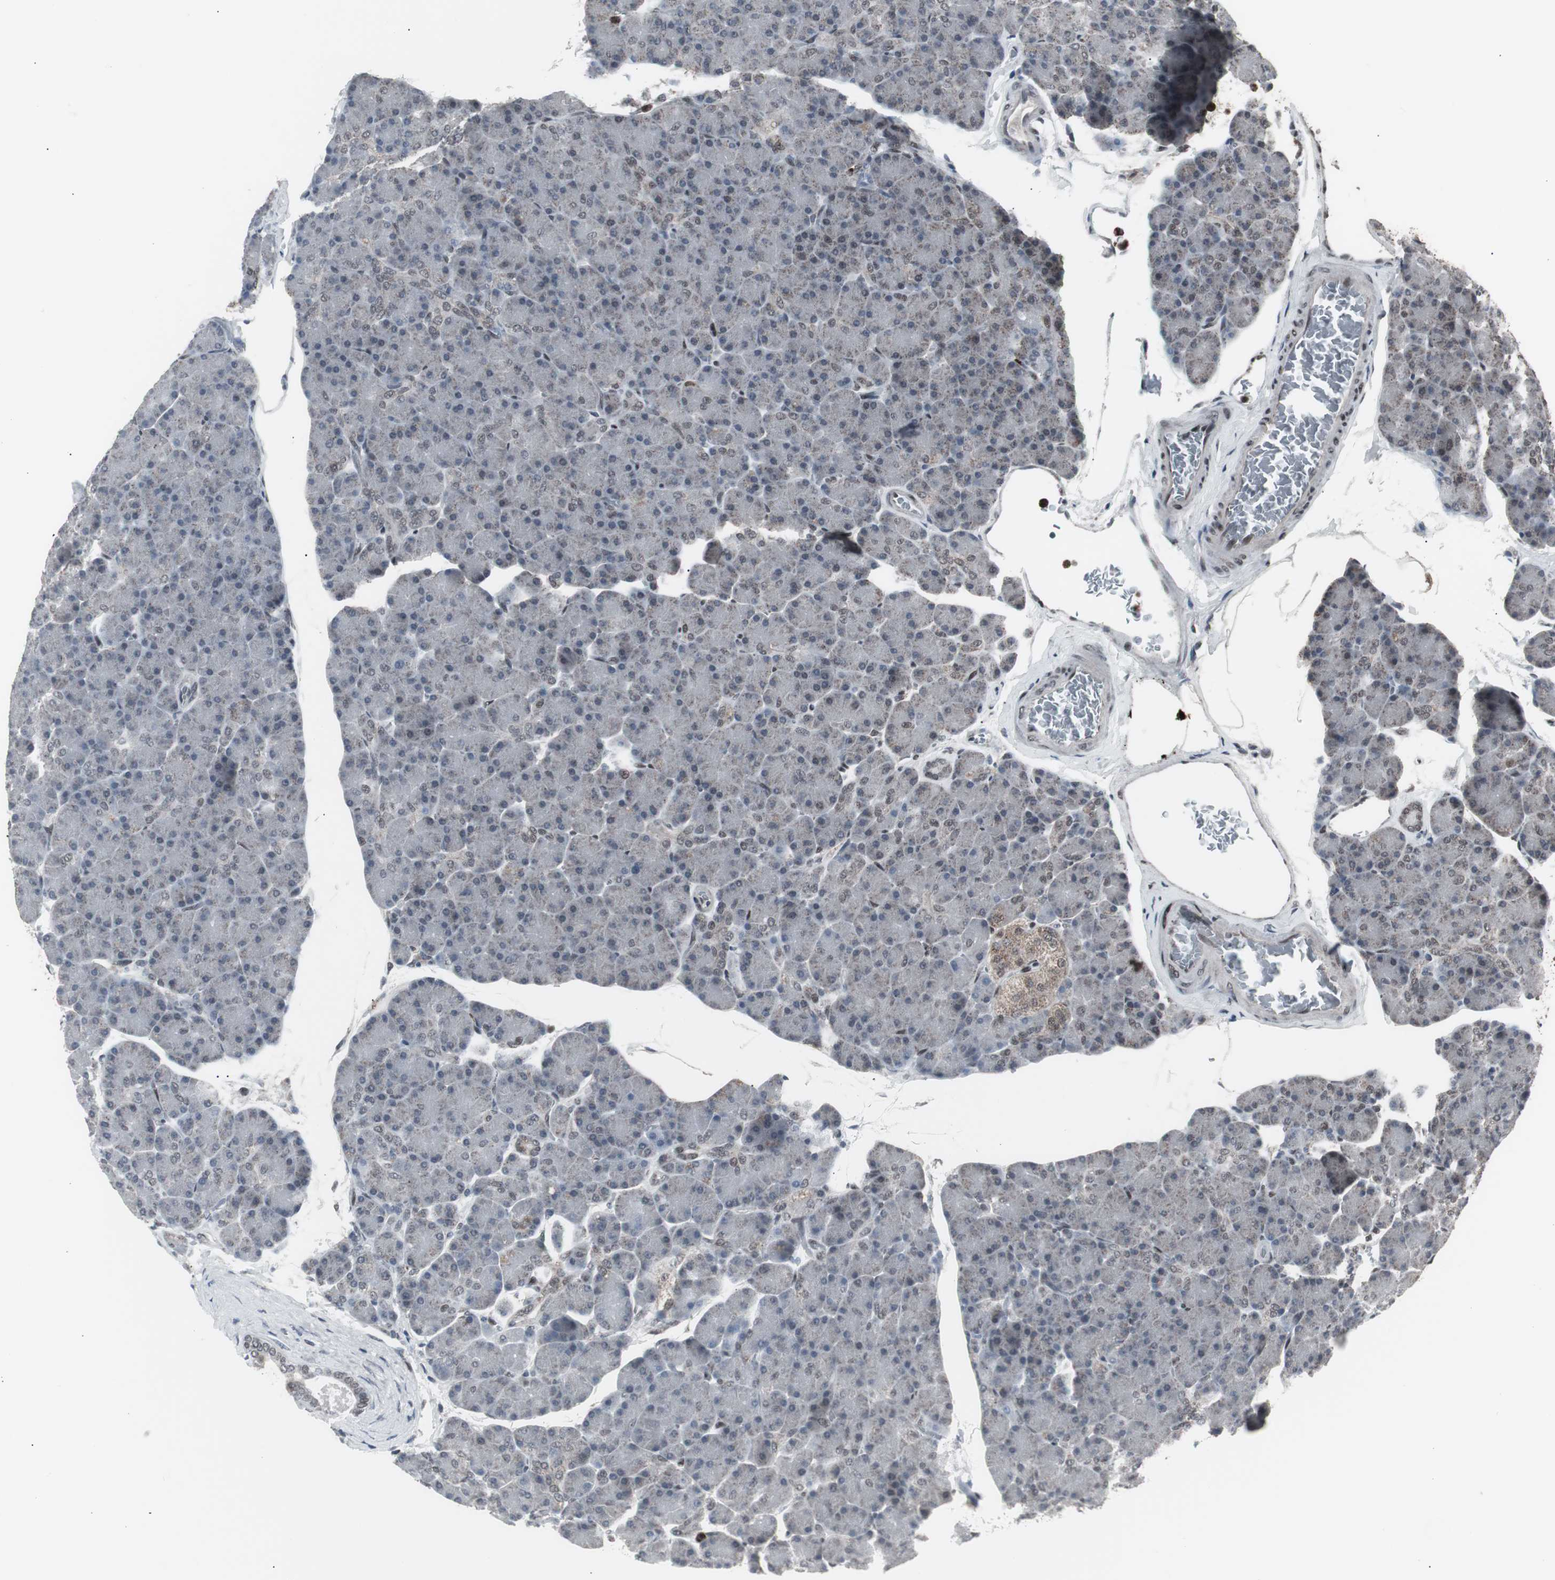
{"staining": {"intensity": "weak", "quantity": "<25%", "location": "nuclear"}, "tissue": "pancreas", "cell_type": "Exocrine glandular cells", "image_type": "normal", "snomed": [{"axis": "morphology", "description": "Normal tissue, NOS"}, {"axis": "topography", "description": "Pancreas"}], "caption": "The image displays no staining of exocrine glandular cells in benign pancreas. (Immunohistochemistry (ihc), brightfield microscopy, high magnification).", "gene": "RXRA", "patient": {"sex": "female", "age": 43}}